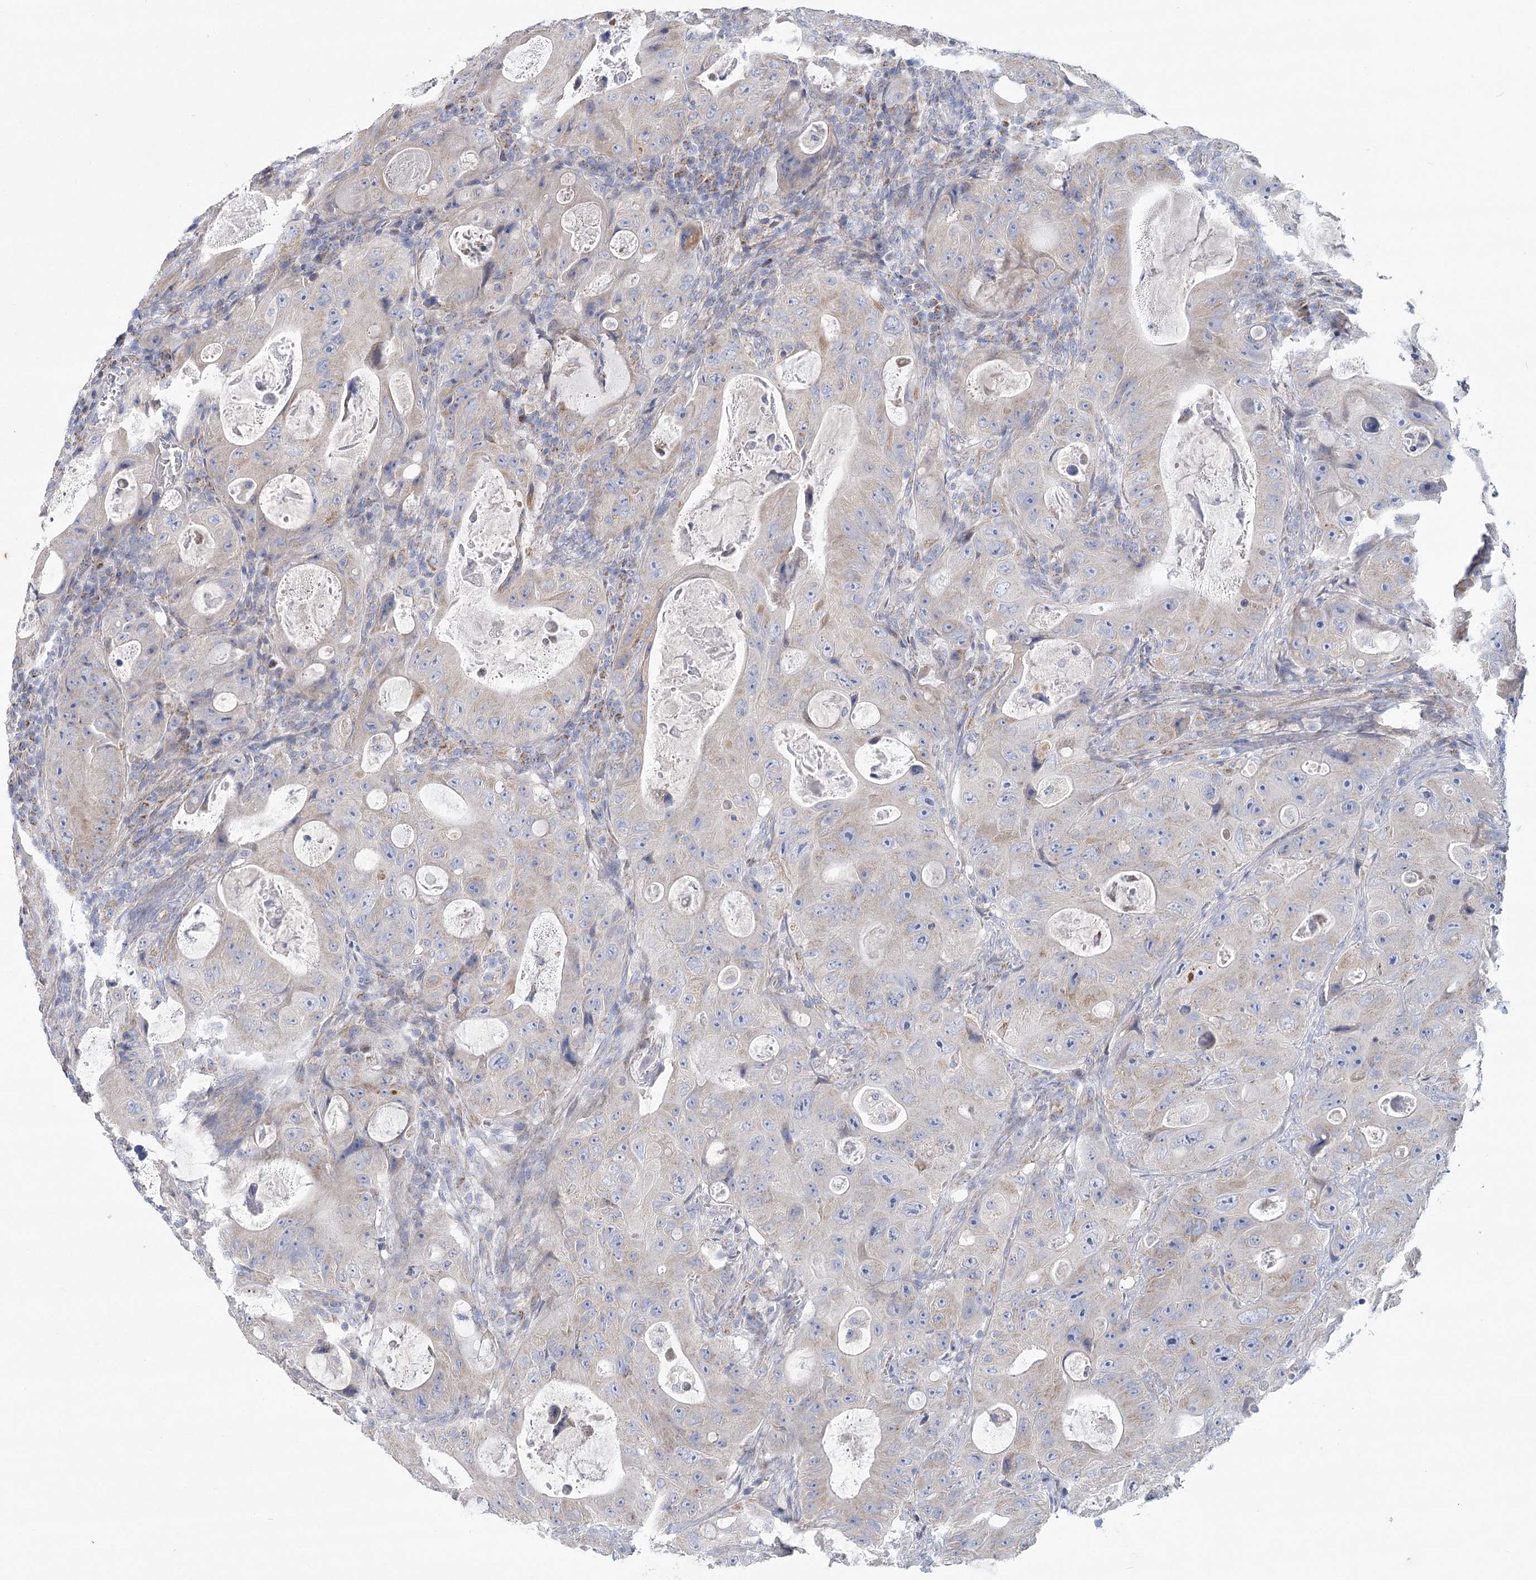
{"staining": {"intensity": "negative", "quantity": "none", "location": "none"}, "tissue": "colorectal cancer", "cell_type": "Tumor cells", "image_type": "cancer", "snomed": [{"axis": "morphology", "description": "Adenocarcinoma, NOS"}, {"axis": "topography", "description": "Colon"}], "caption": "DAB immunohistochemical staining of human colorectal cancer reveals no significant expression in tumor cells.", "gene": "SNX7", "patient": {"sex": "female", "age": 46}}